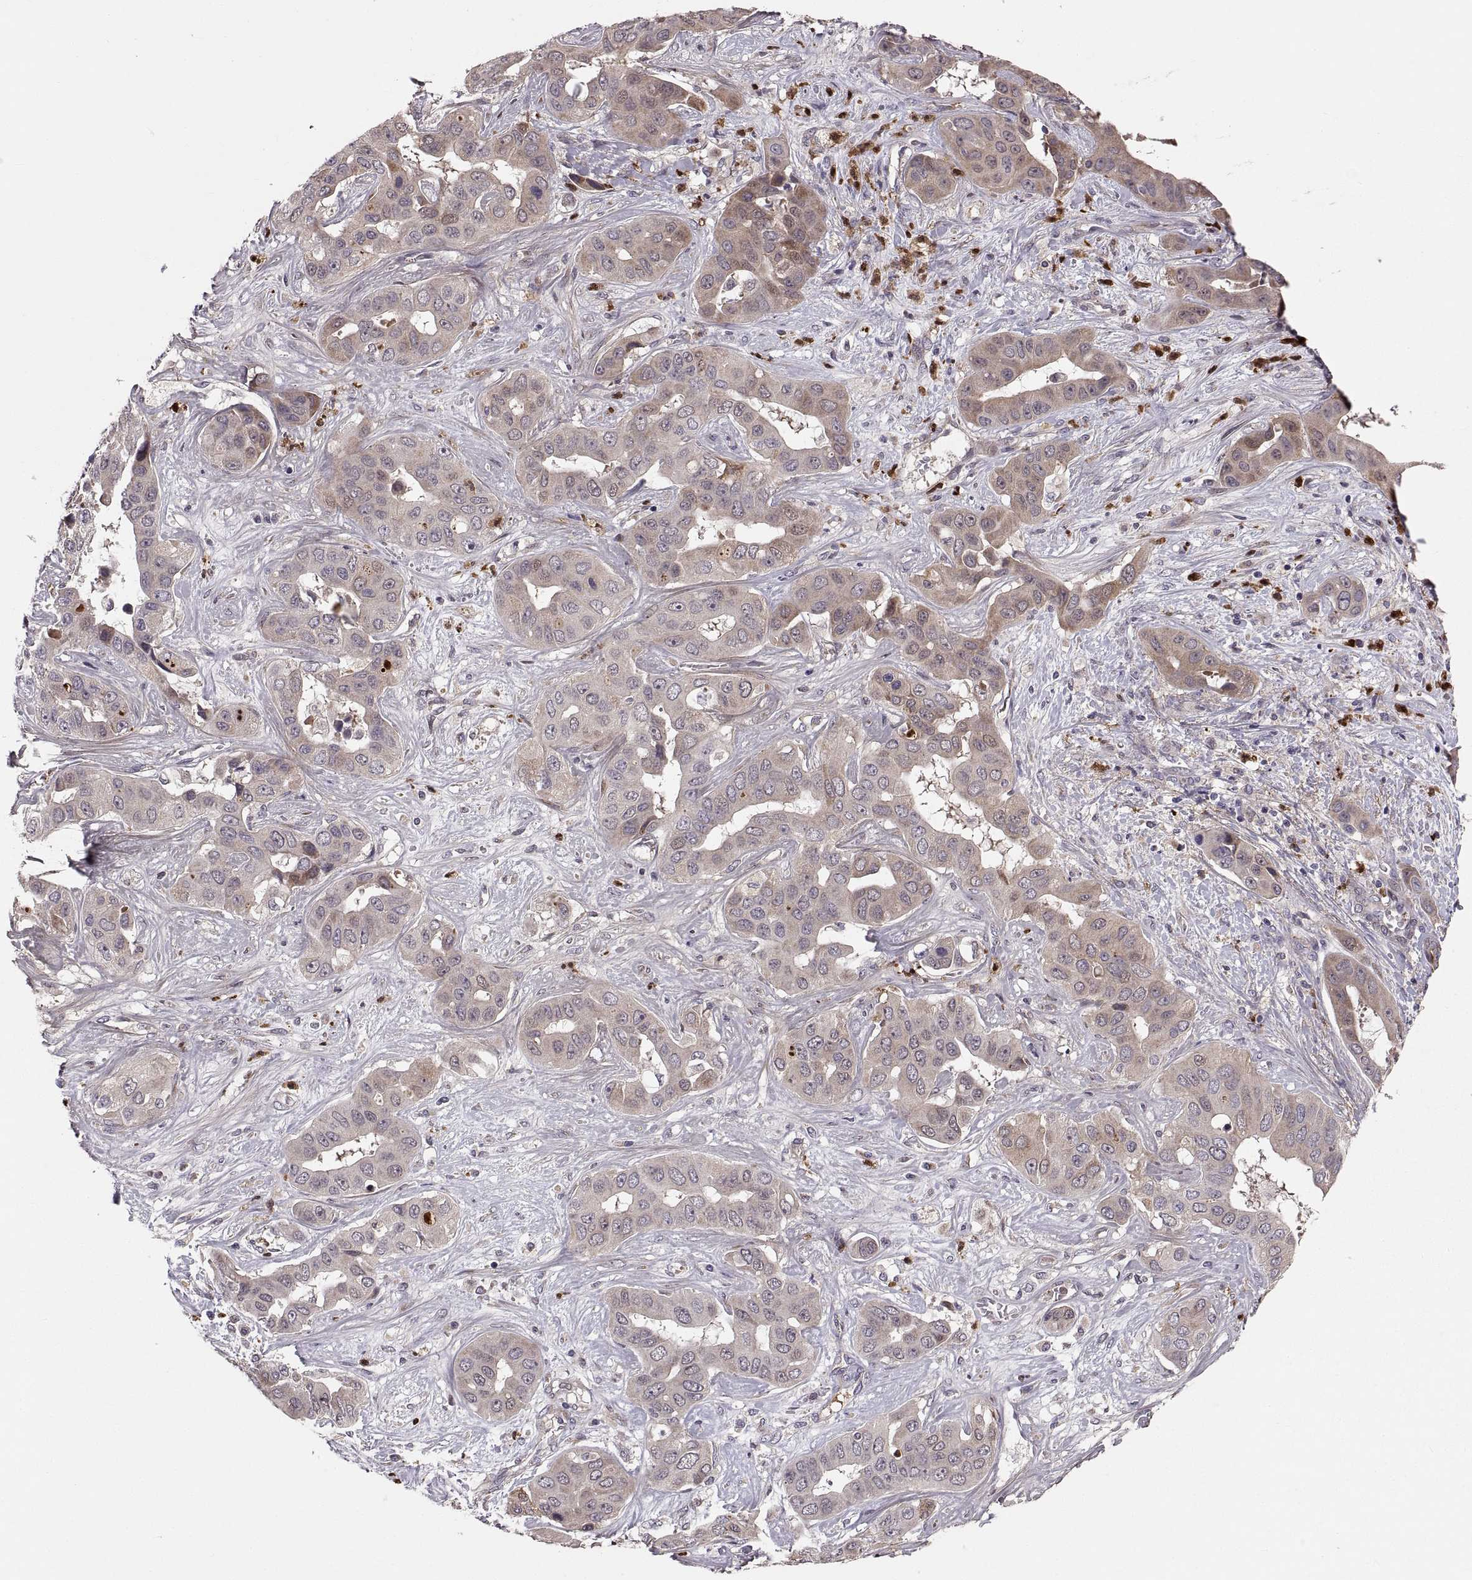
{"staining": {"intensity": "weak", "quantity": "25%-75%", "location": "cytoplasmic/membranous"}, "tissue": "liver cancer", "cell_type": "Tumor cells", "image_type": "cancer", "snomed": [{"axis": "morphology", "description": "Cholangiocarcinoma"}, {"axis": "topography", "description": "Liver"}], "caption": "Immunohistochemical staining of liver cancer (cholangiocarcinoma) exhibits low levels of weak cytoplasmic/membranous protein expression in approximately 25%-75% of tumor cells. The protein of interest is shown in brown color, while the nuclei are stained blue.", "gene": "TESC", "patient": {"sex": "female", "age": 52}}